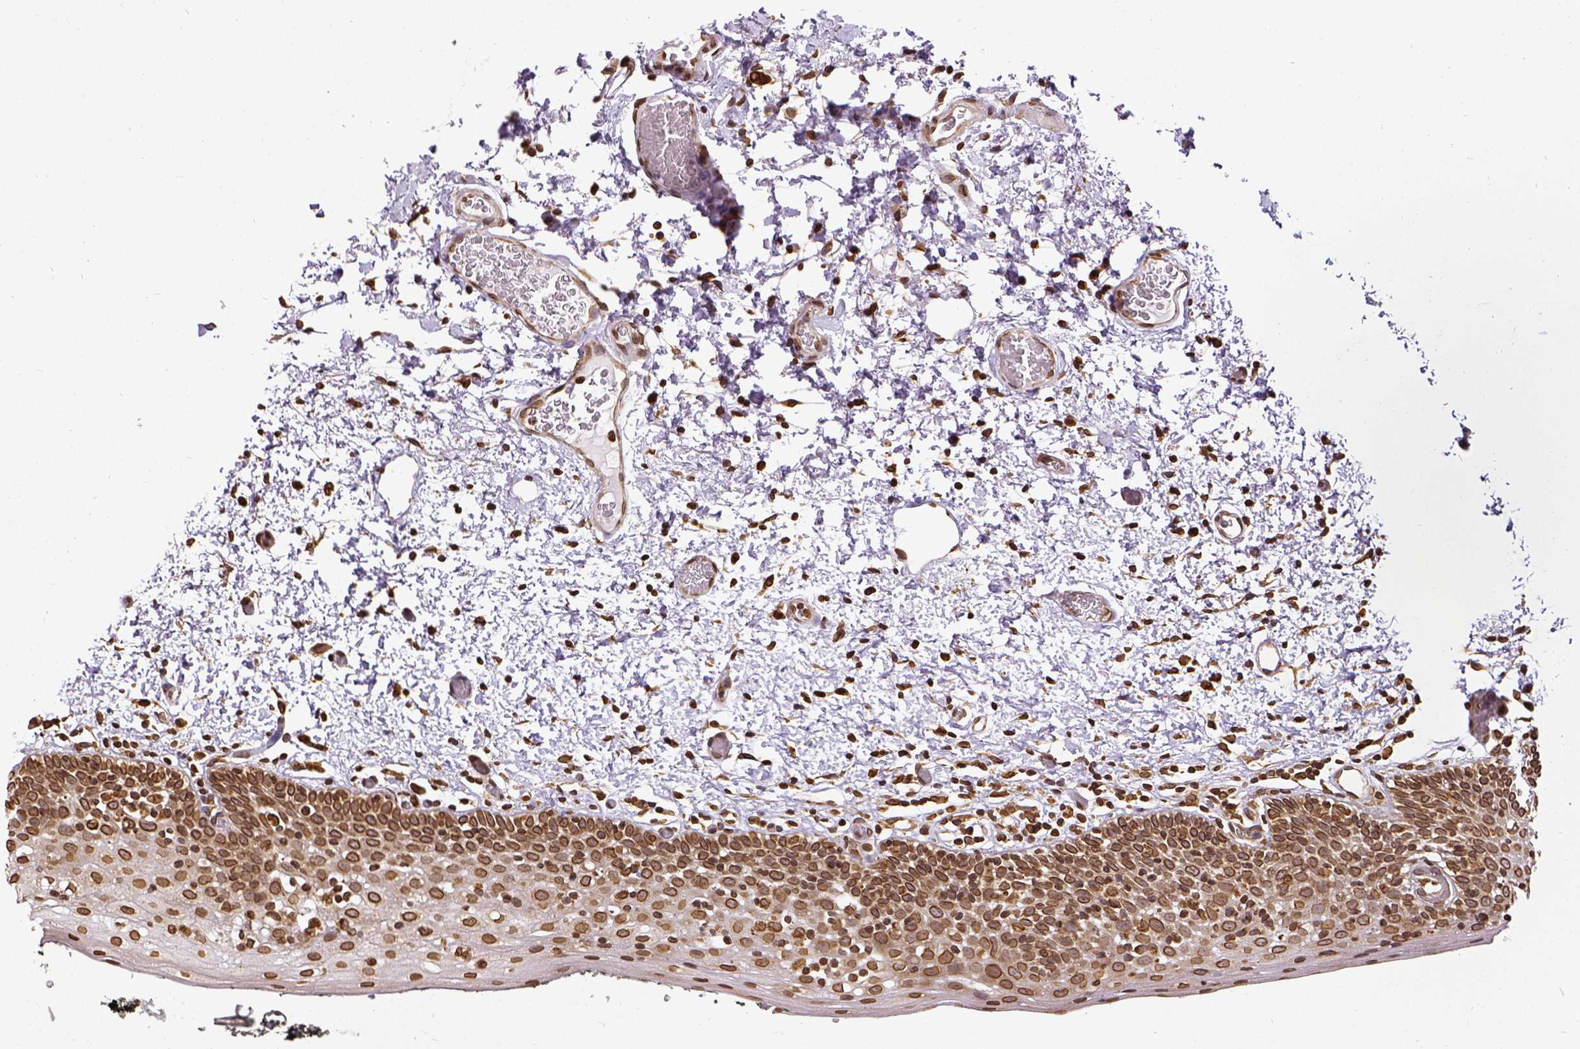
{"staining": {"intensity": "moderate", "quantity": ">75%", "location": "cytoplasmic/membranous,nuclear"}, "tissue": "oral mucosa", "cell_type": "Squamous epithelial cells", "image_type": "normal", "snomed": [{"axis": "morphology", "description": "Normal tissue, NOS"}, {"axis": "morphology", "description": "Squamous cell carcinoma, NOS"}, {"axis": "topography", "description": "Oral tissue"}, {"axis": "topography", "description": "Head-Neck"}], "caption": "Immunohistochemistry (IHC) photomicrograph of benign oral mucosa: oral mucosa stained using IHC demonstrates medium levels of moderate protein expression localized specifically in the cytoplasmic/membranous,nuclear of squamous epithelial cells, appearing as a cytoplasmic/membranous,nuclear brown color.", "gene": "MTDH", "patient": {"sex": "male", "age": 69}}